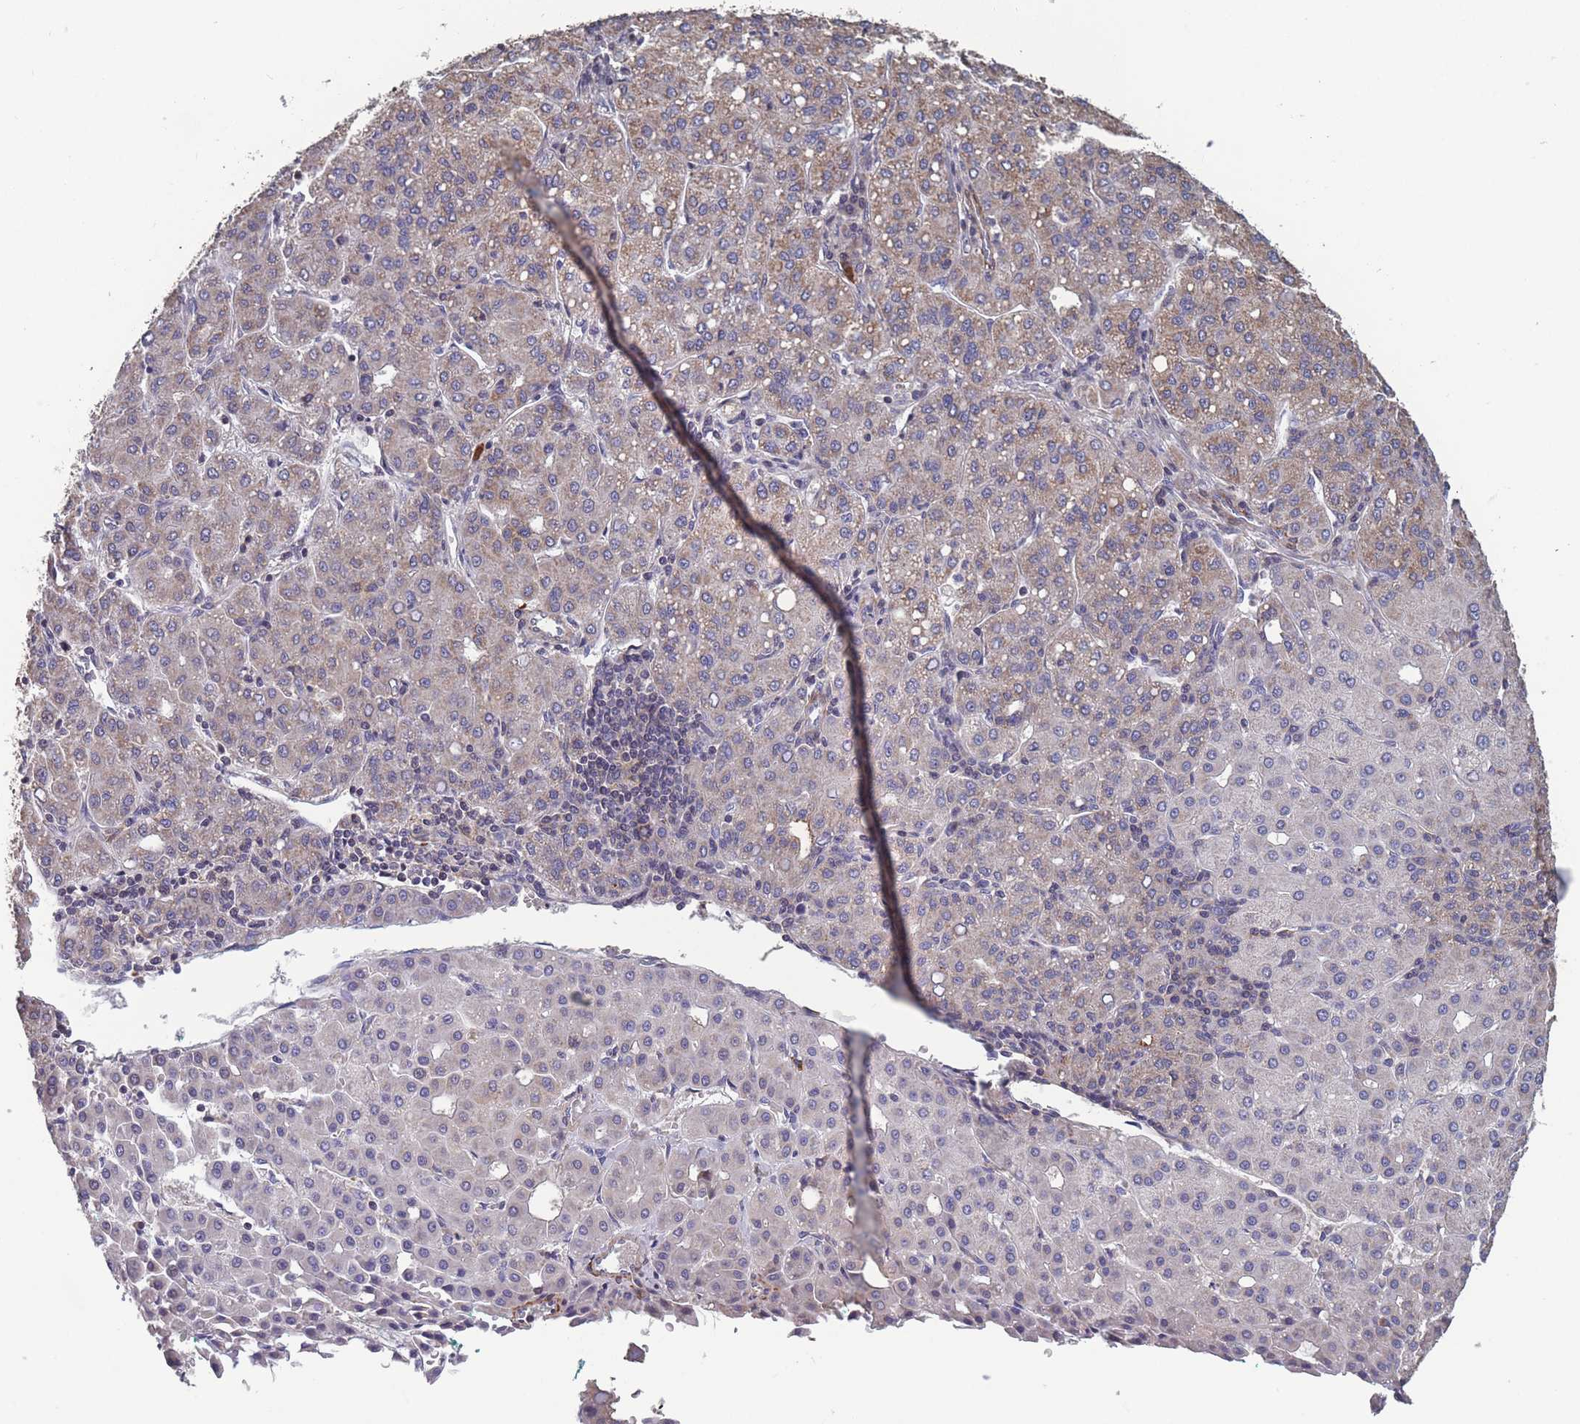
{"staining": {"intensity": "moderate", "quantity": "25%-75%", "location": "cytoplasmic/membranous"}, "tissue": "liver cancer", "cell_type": "Tumor cells", "image_type": "cancer", "snomed": [{"axis": "morphology", "description": "Carcinoma, Hepatocellular, NOS"}, {"axis": "topography", "description": "Liver"}], "caption": "Liver hepatocellular carcinoma stained for a protein exhibits moderate cytoplasmic/membranous positivity in tumor cells.", "gene": "TOMM40L", "patient": {"sex": "male", "age": 65}}